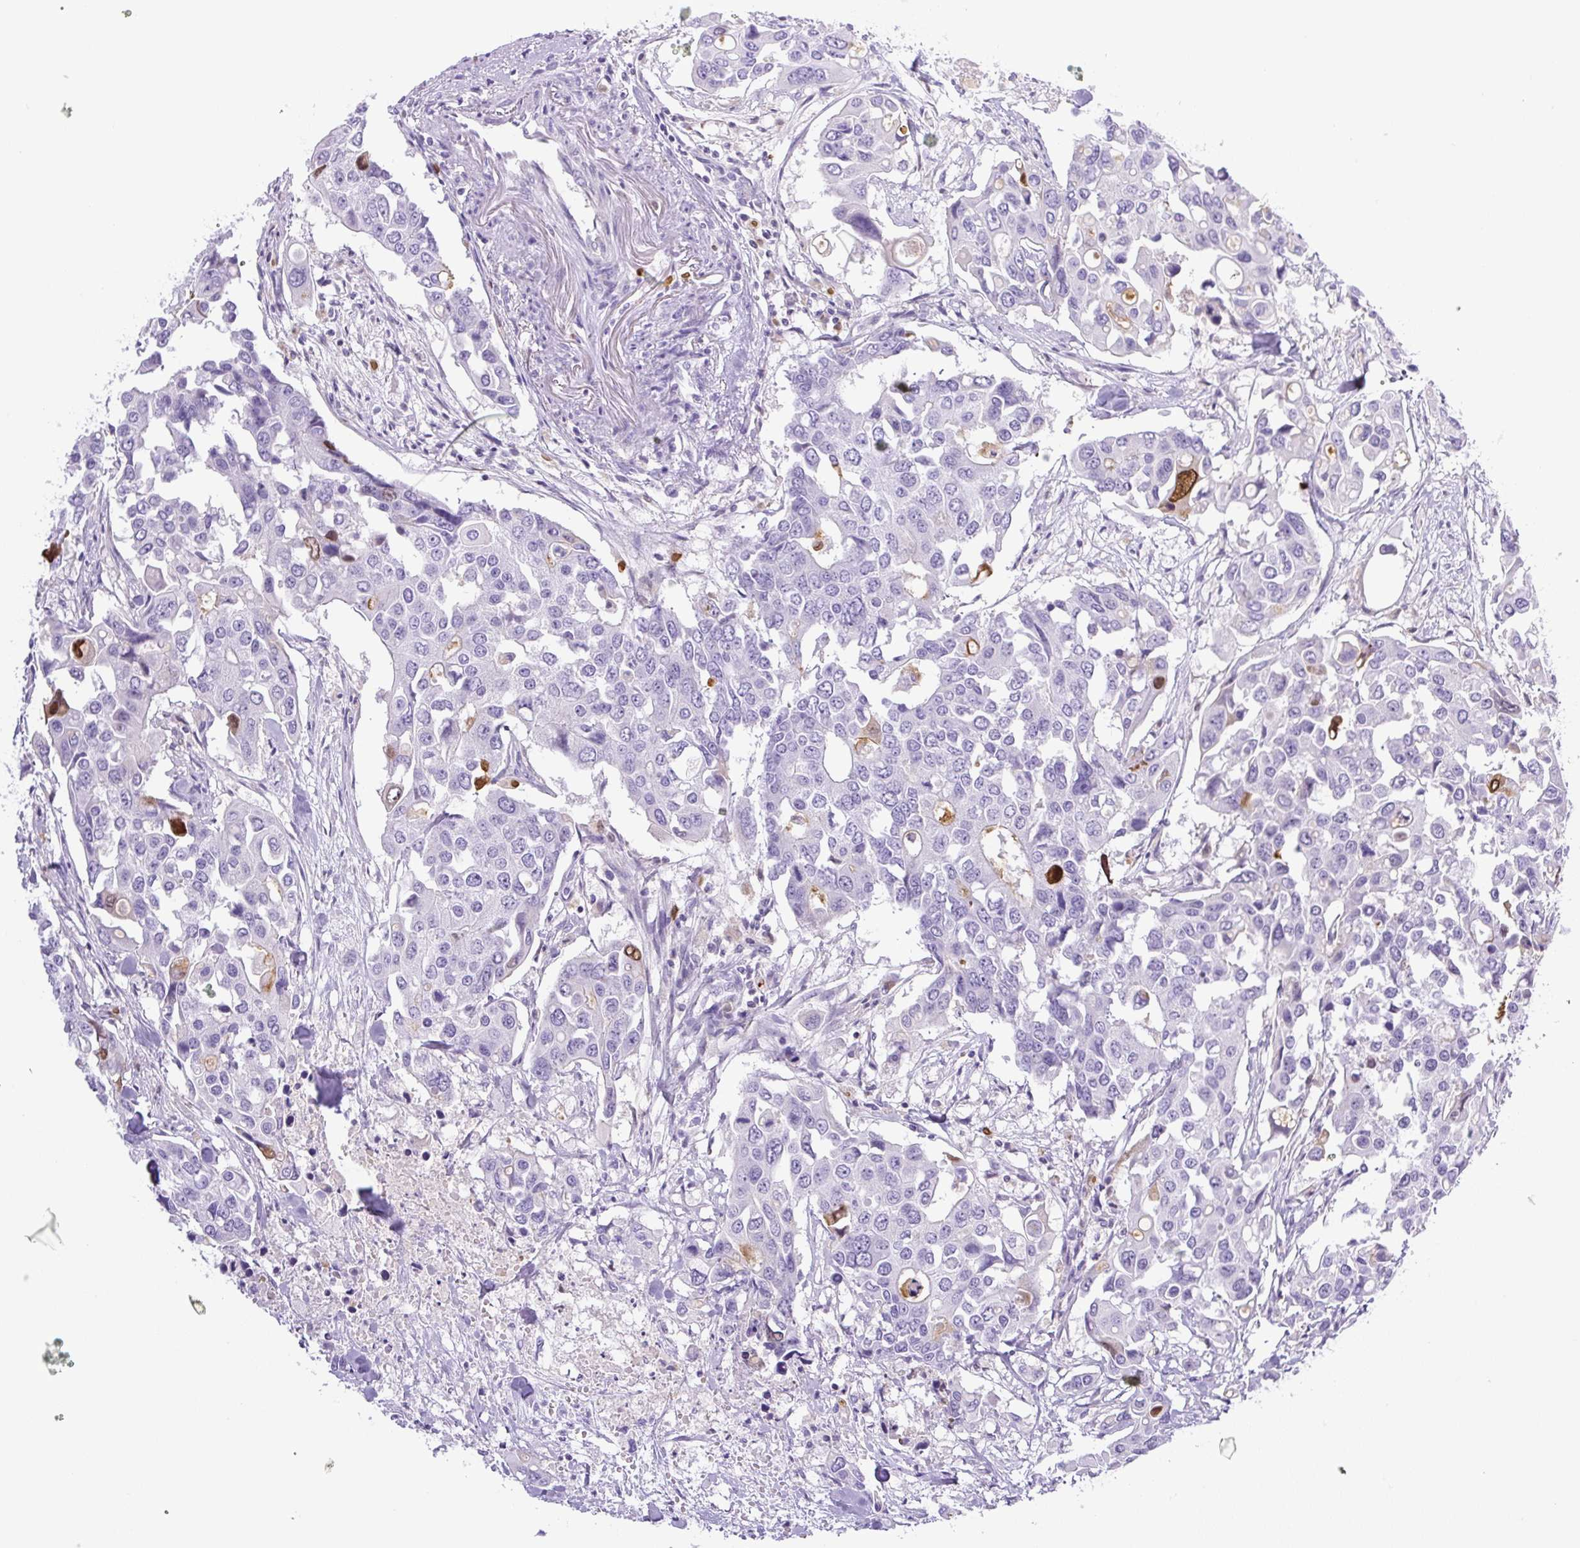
{"staining": {"intensity": "moderate", "quantity": "<25%", "location": "cytoplasmic/membranous"}, "tissue": "colorectal cancer", "cell_type": "Tumor cells", "image_type": "cancer", "snomed": [{"axis": "morphology", "description": "Adenocarcinoma, NOS"}, {"axis": "topography", "description": "Colon"}], "caption": "A micrograph of human adenocarcinoma (colorectal) stained for a protein exhibits moderate cytoplasmic/membranous brown staining in tumor cells.", "gene": "PIP5KL1", "patient": {"sex": "male", "age": 77}}